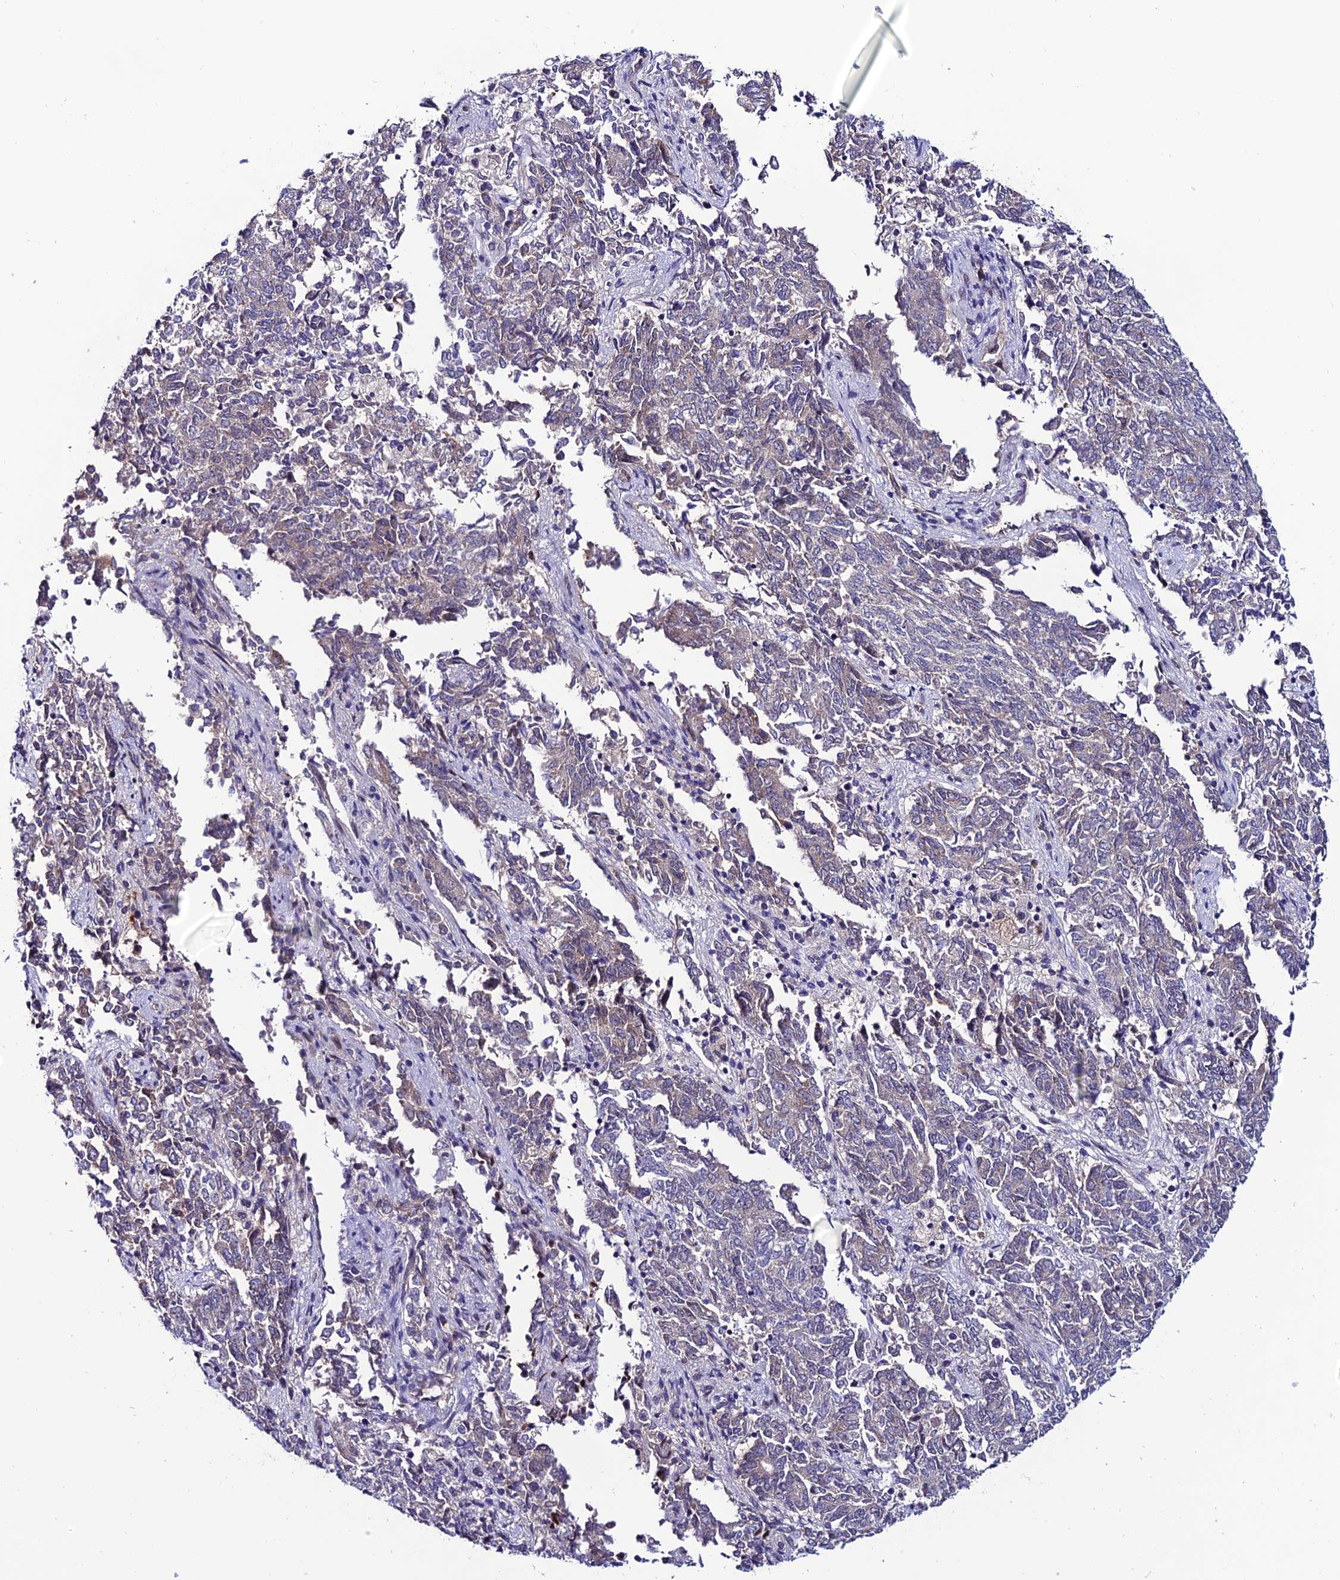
{"staining": {"intensity": "weak", "quantity": "<25%", "location": "cytoplasmic/membranous"}, "tissue": "endometrial cancer", "cell_type": "Tumor cells", "image_type": "cancer", "snomed": [{"axis": "morphology", "description": "Adenocarcinoma, NOS"}, {"axis": "topography", "description": "Endometrium"}], "caption": "Adenocarcinoma (endometrial) was stained to show a protein in brown. There is no significant expression in tumor cells.", "gene": "FZD8", "patient": {"sex": "female", "age": 80}}